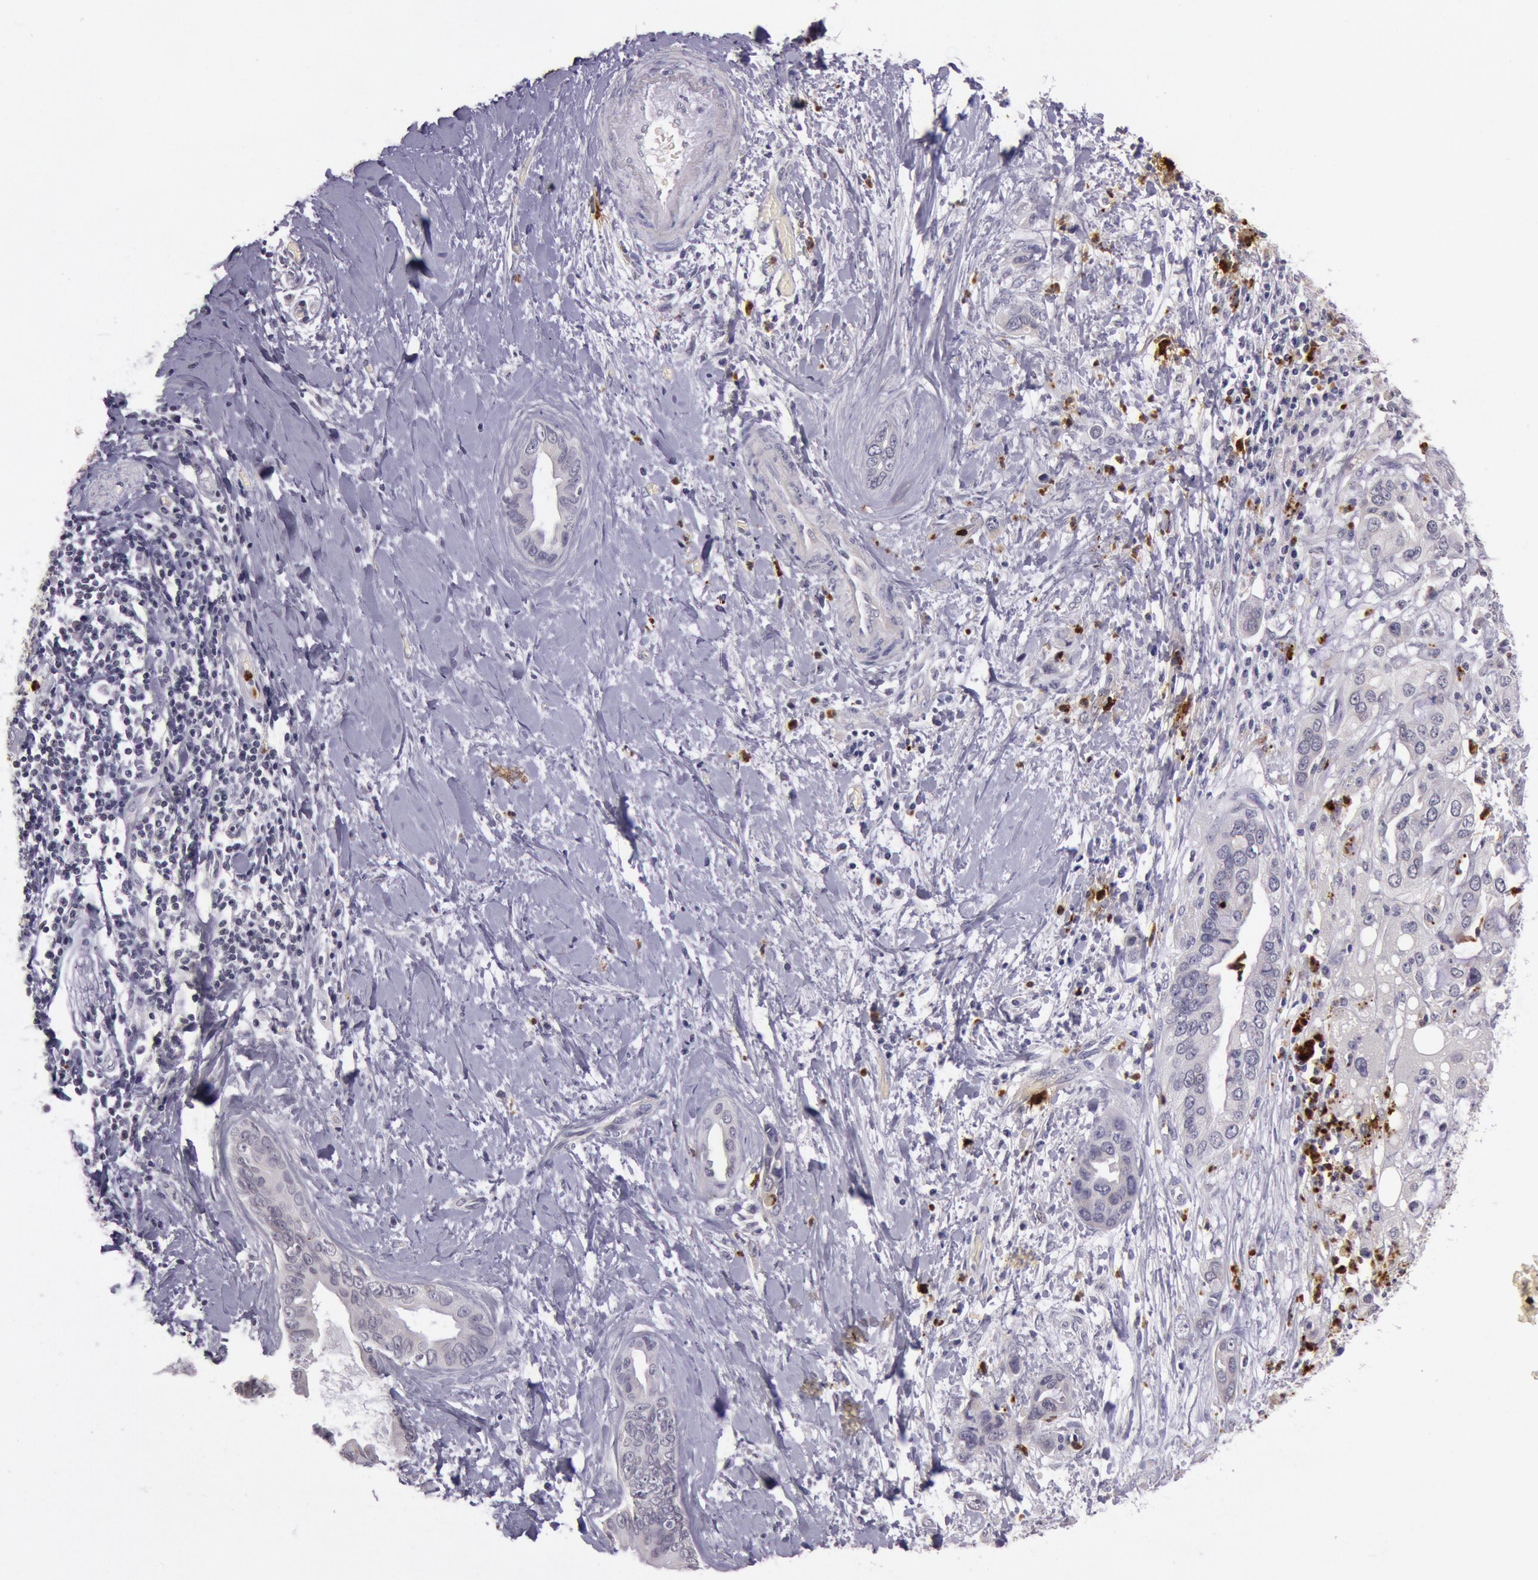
{"staining": {"intensity": "negative", "quantity": "none", "location": "none"}, "tissue": "liver cancer", "cell_type": "Tumor cells", "image_type": "cancer", "snomed": [{"axis": "morphology", "description": "Cholangiocarcinoma"}, {"axis": "topography", "description": "Liver"}], "caption": "This is an immunohistochemistry micrograph of liver cholangiocarcinoma. There is no expression in tumor cells.", "gene": "KDM6A", "patient": {"sex": "female", "age": 65}}